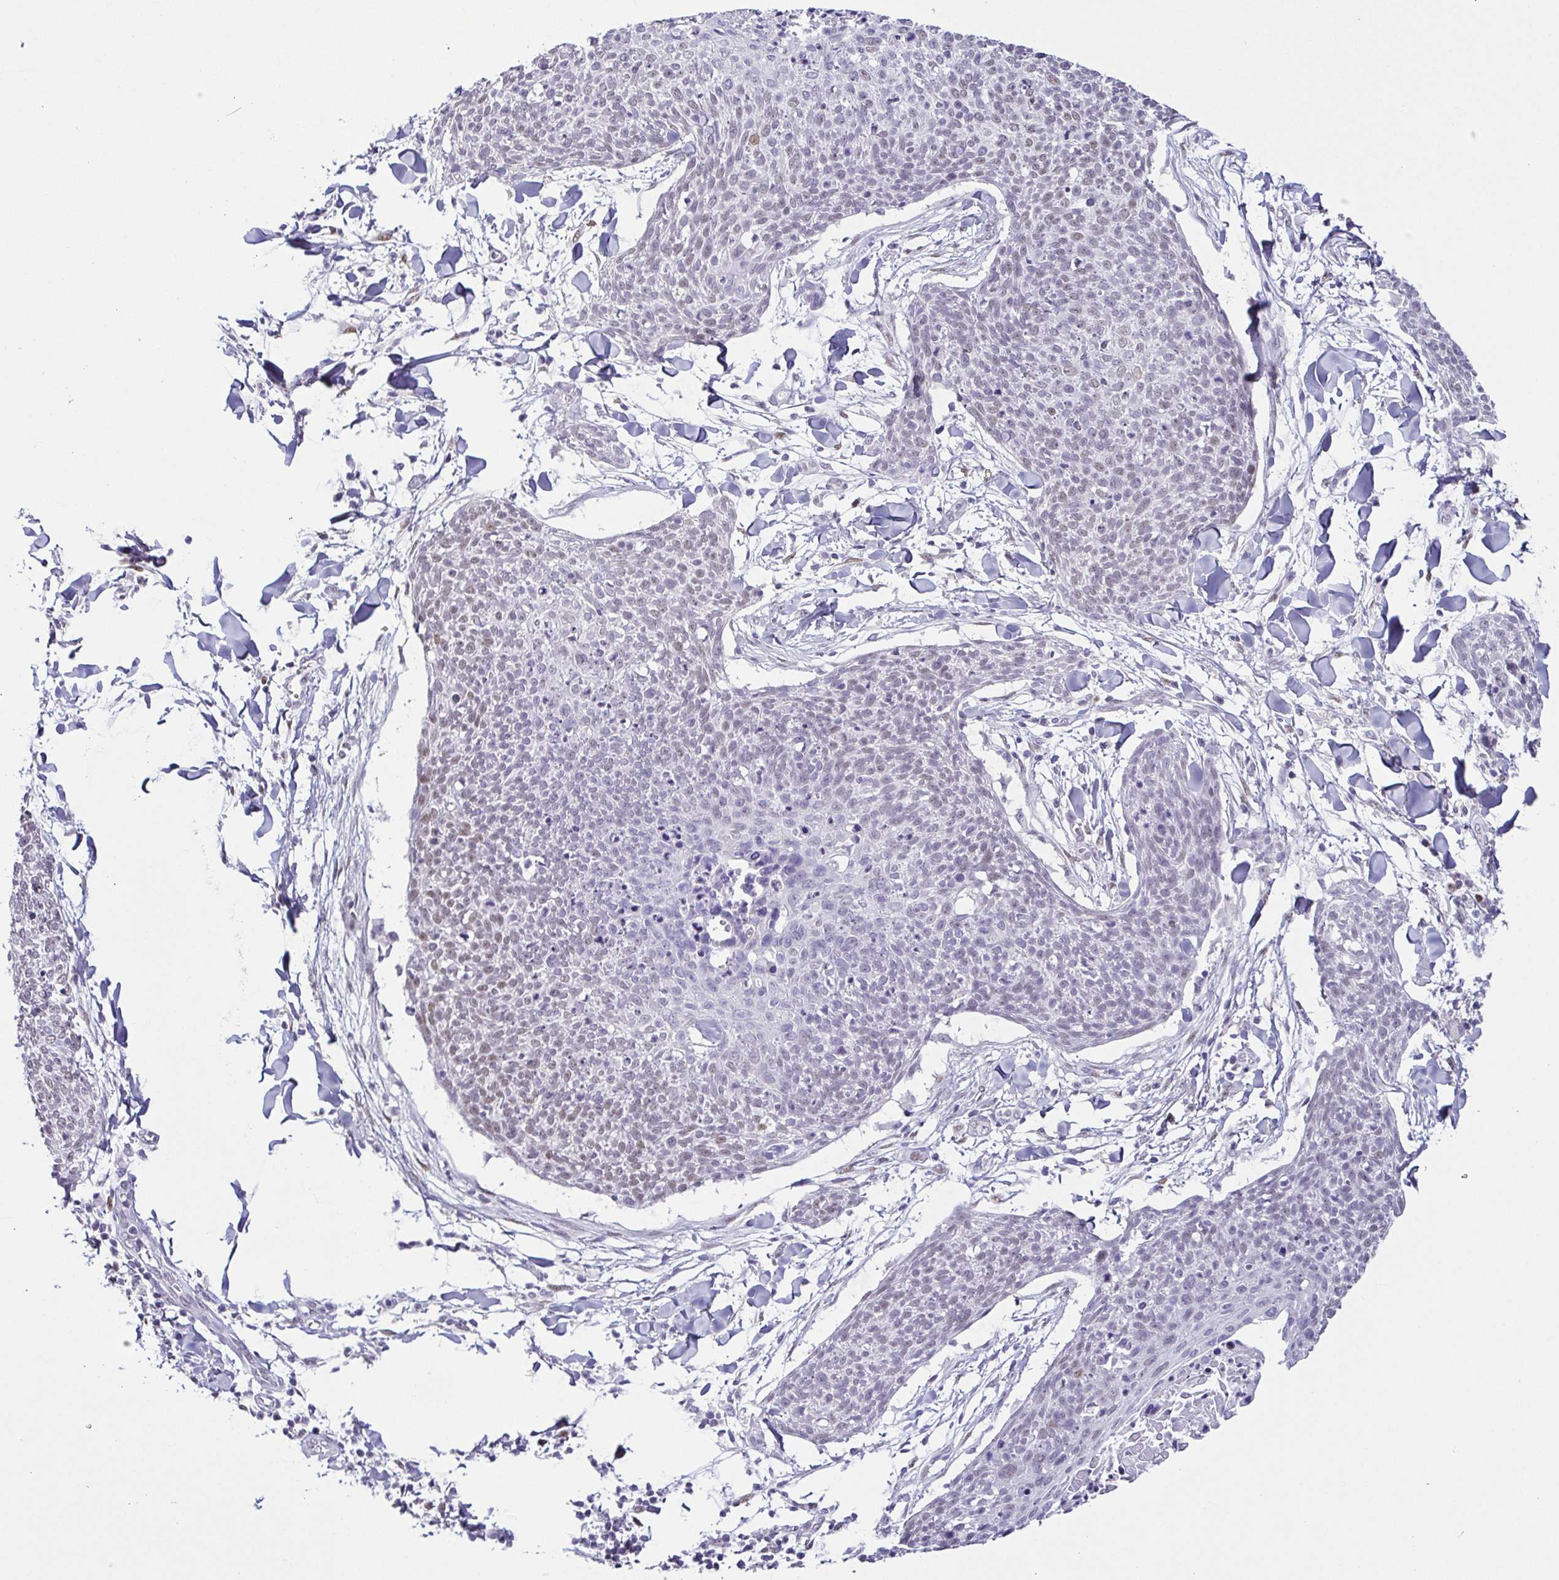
{"staining": {"intensity": "weak", "quantity": "25%-75%", "location": "nuclear"}, "tissue": "skin cancer", "cell_type": "Tumor cells", "image_type": "cancer", "snomed": [{"axis": "morphology", "description": "Squamous cell carcinoma, NOS"}, {"axis": "topography", "description": "Skin"}, {"axis": "topography", "description": "Vulva"}], "caption": "Protein staining by immunohistochemistry shows weak nuclear positivity in approximately 25%-75% of tumor cells in skin cancer (squamous cell carcinoma). (Brightfield microscopy of DAB IHC at high magnification).", "gene": "TCF3", "patient": {"sex": "female", "age": 75}}